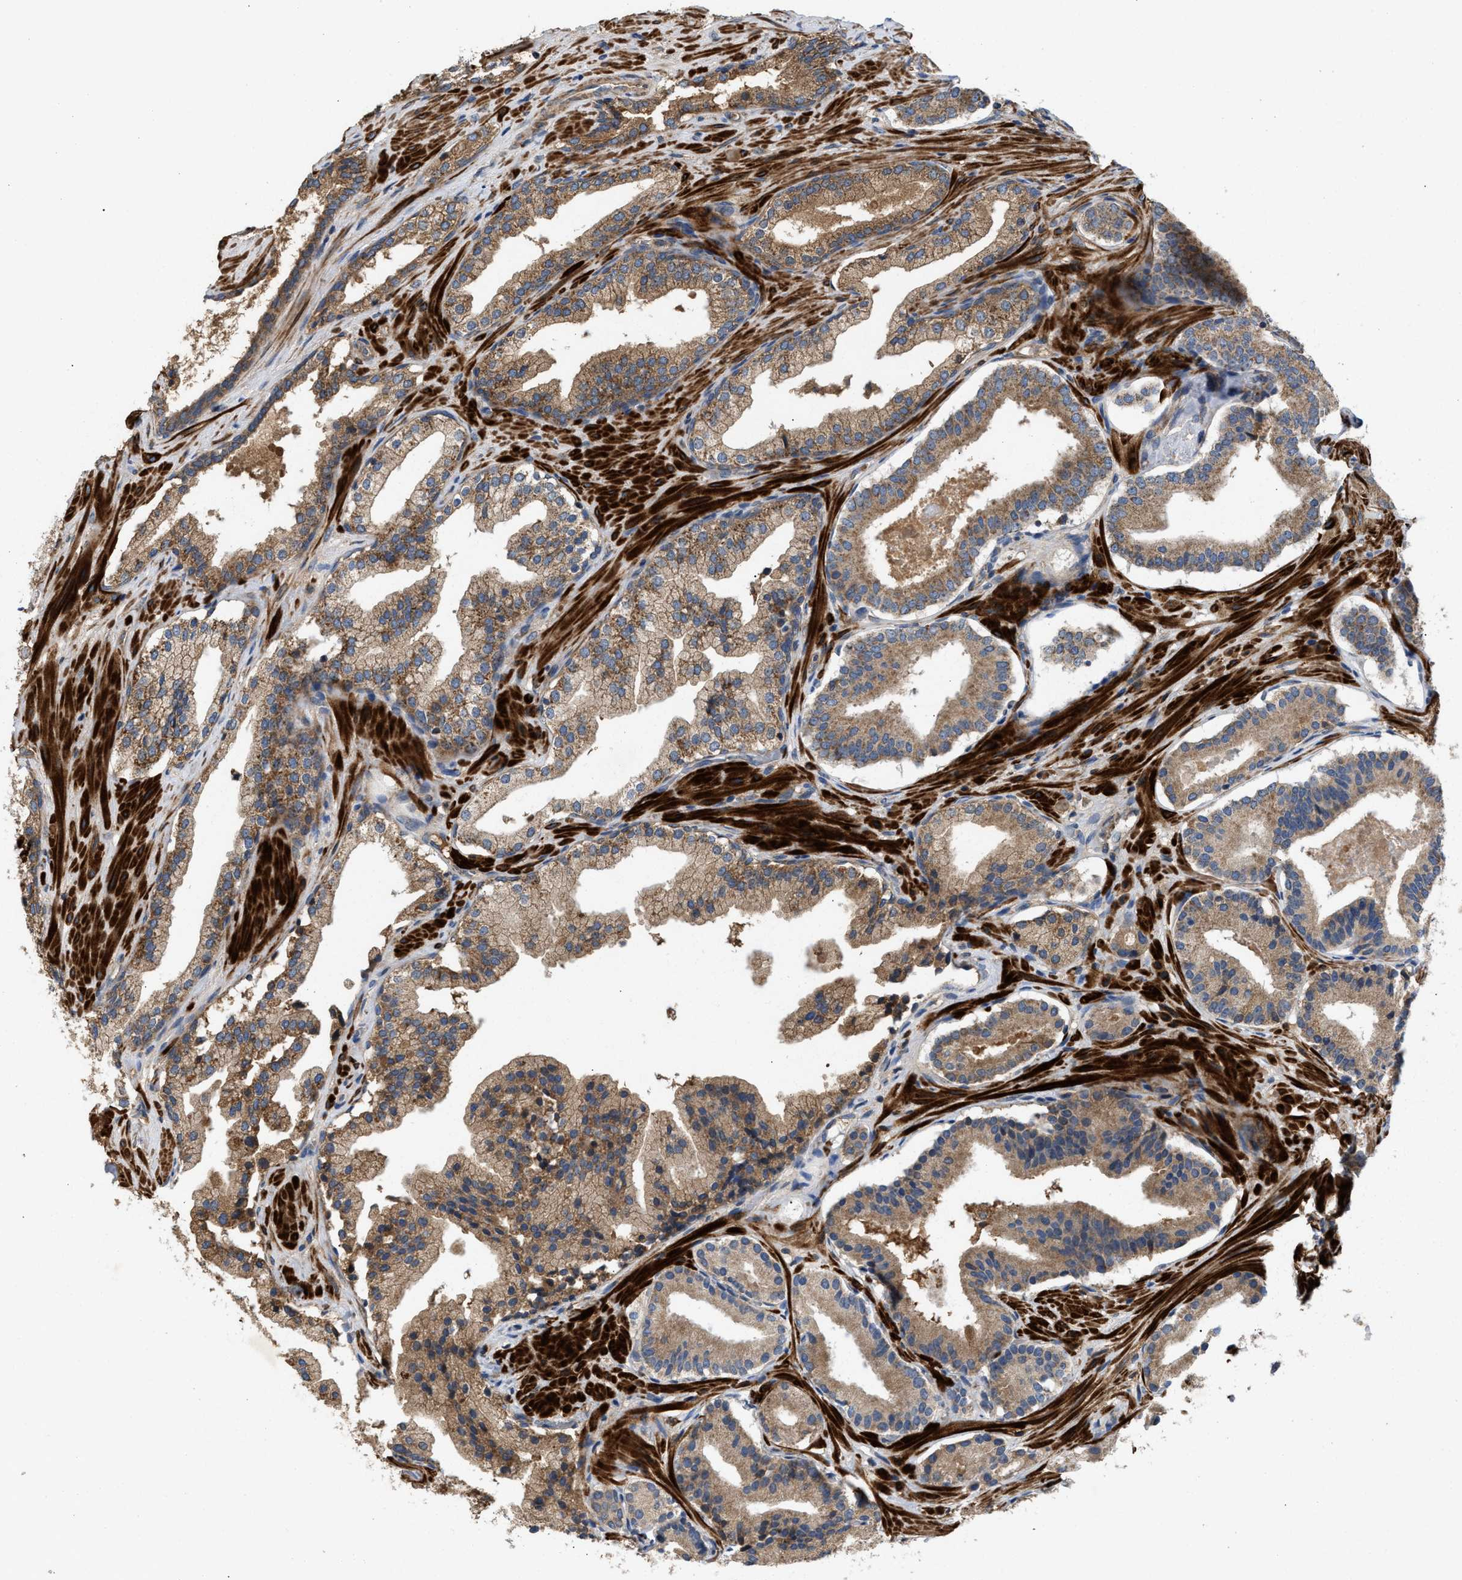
{"staining": {"intensity": "moderate", "quantity": ">75%", "location": "cytoplasmic/membranous"}, "tissue": "prostate cancer", "cell_type": "Tumor cells", "image_type": "cancer", "snomed": [{"axis": "morphology", "description": "Adenocarcinoma, Low grade"}, {"axis": "topography", "description": "Prostate"}], "caption": "There is medium levels of moderate cytoplasmic/membranous staining in tumor cells of prostate cancer, as demonstrated by immunohistochemical staining (brown color).", "gene": "TACO1", "patient": {"sex": "male", "age": 51}}